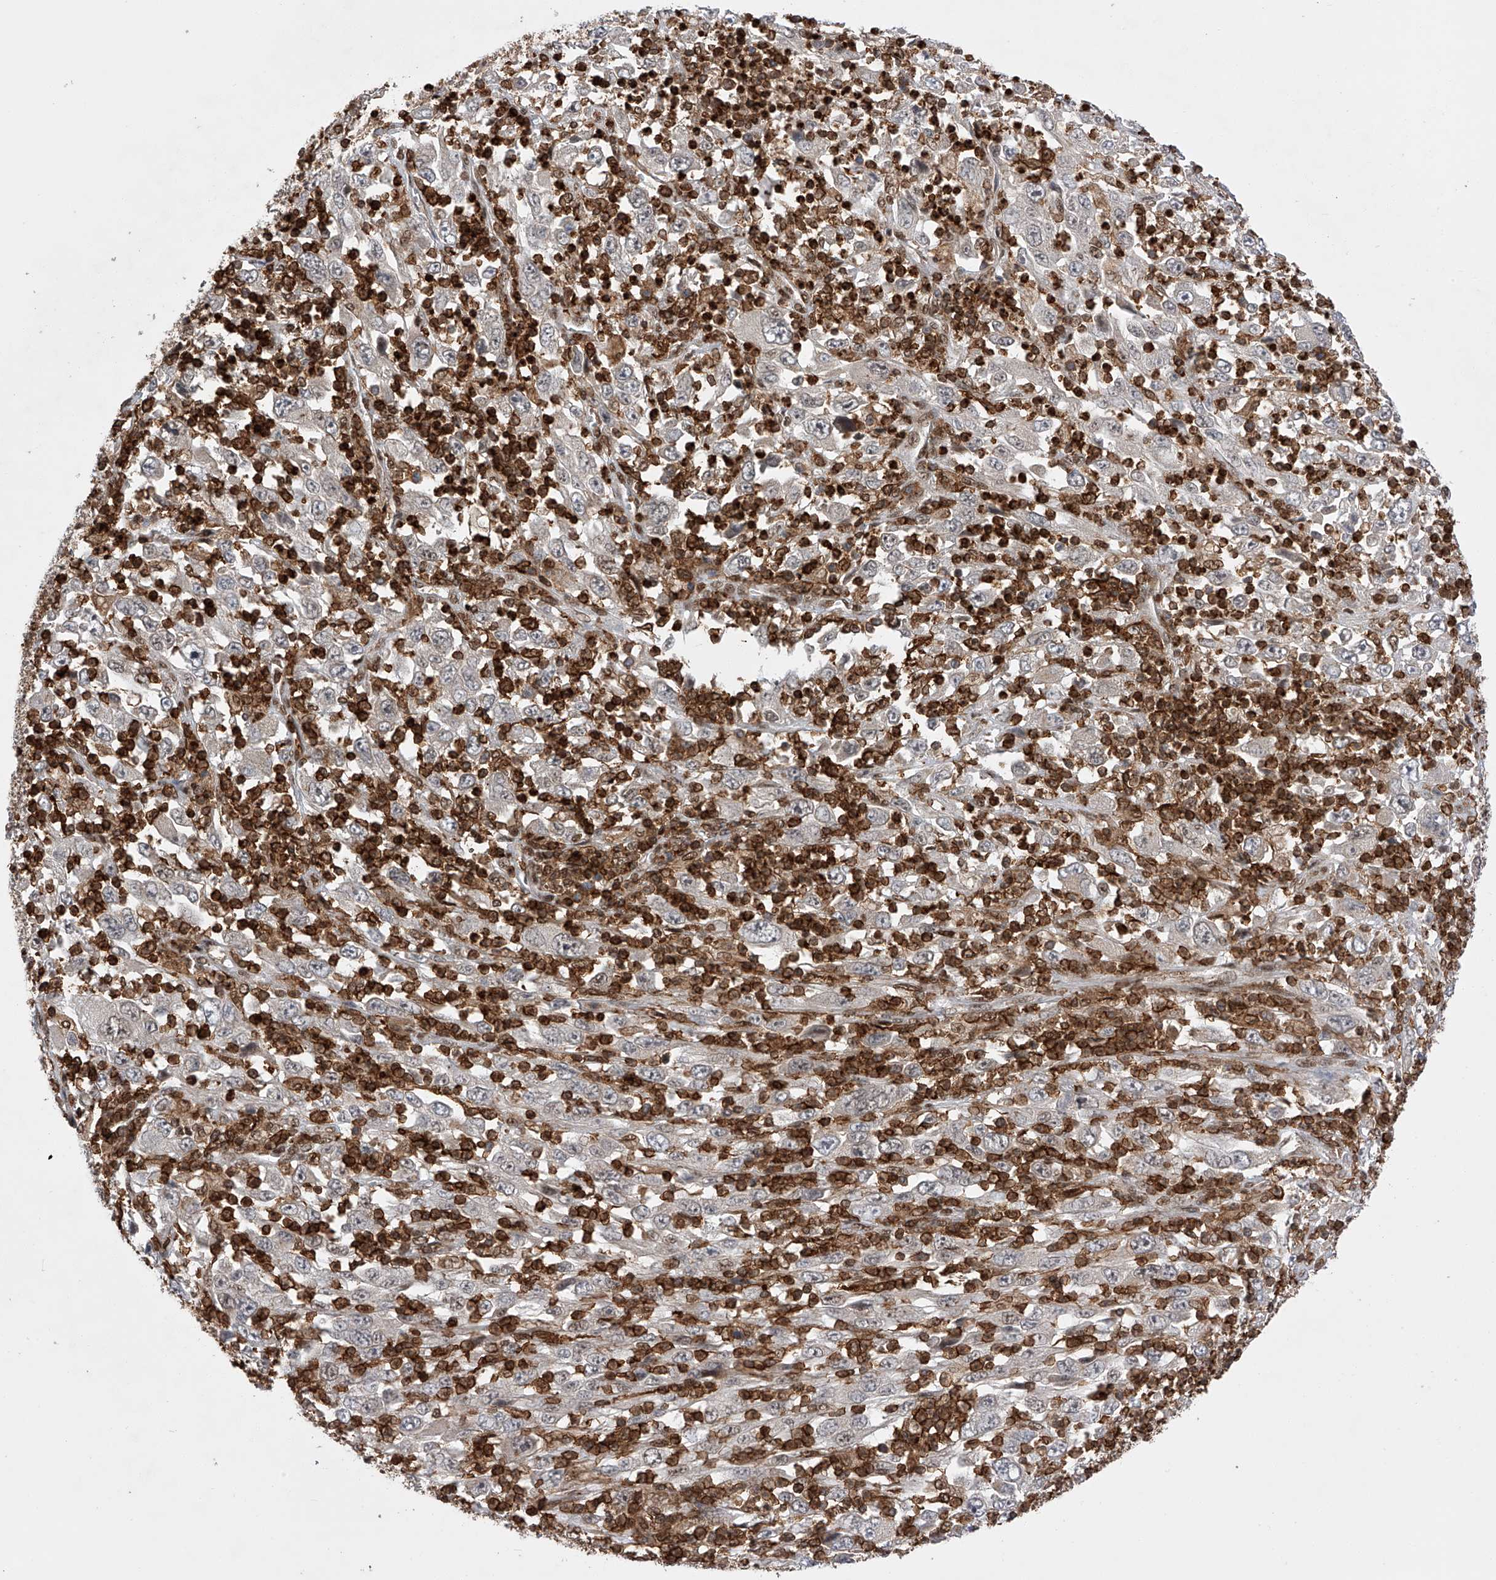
{"staining": {"intensity": "negative", "quantity": "none", "location": "none"}, "tissue": "melanoma", "cell_type": "Tumor cells", "image_type": "cancer", "snomed": [{"axis": "morphology", "description": "Malignant melanoma, Metastatic site"}, {"axis": "topography", "description": "Skin"}], "caption": "Immunohistochemical staining of melanoma shows no significant expression in tumor cells.", "gene": "ZNF280D", "patient": {"sex": "female", "age": 56}}